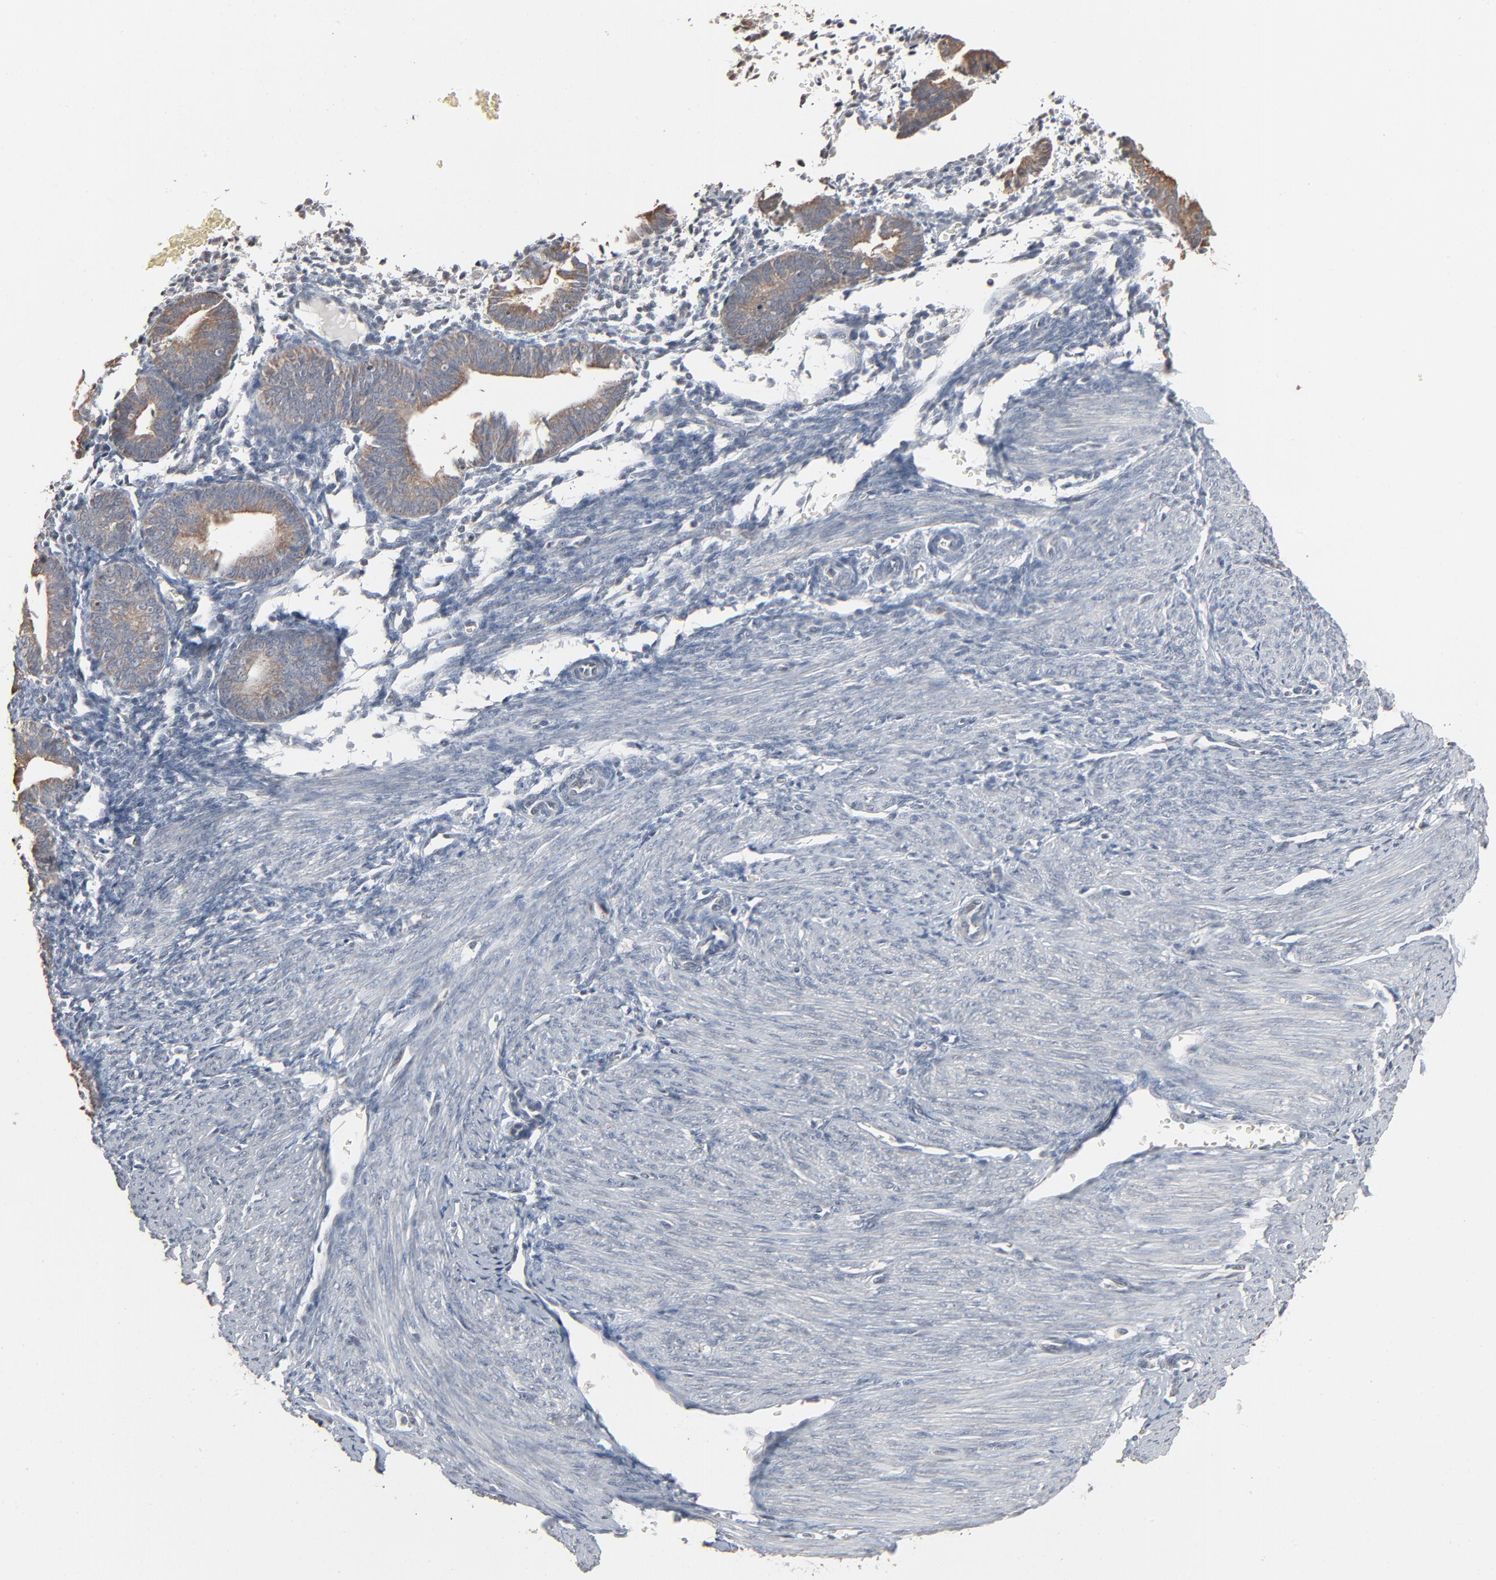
{"staining": {"intensity": "weak", "quantity": "<25%", "location": "cytoplasmic/membranous"}, "tissue": "endometrium", "cell_type": "Cells in endometrial stroma", "image_type": "normal", "snomed": [{"axis": "morphology", "description": "Normal tissue, NOS"}, {"axis": "topography", "description": "Endometrium"}], "caption": "Unremarkable endometrium was stained to show a protein in brown. There is no significant staining in cells in endometrial stroma. The staining is performed using DAB (3,3'-diaminobenzidine) brown chromogen with nuclei counter-stained in using hematoxylin.", "gene": "CCT5", "patient": {"sex": "female", "age": 61}}